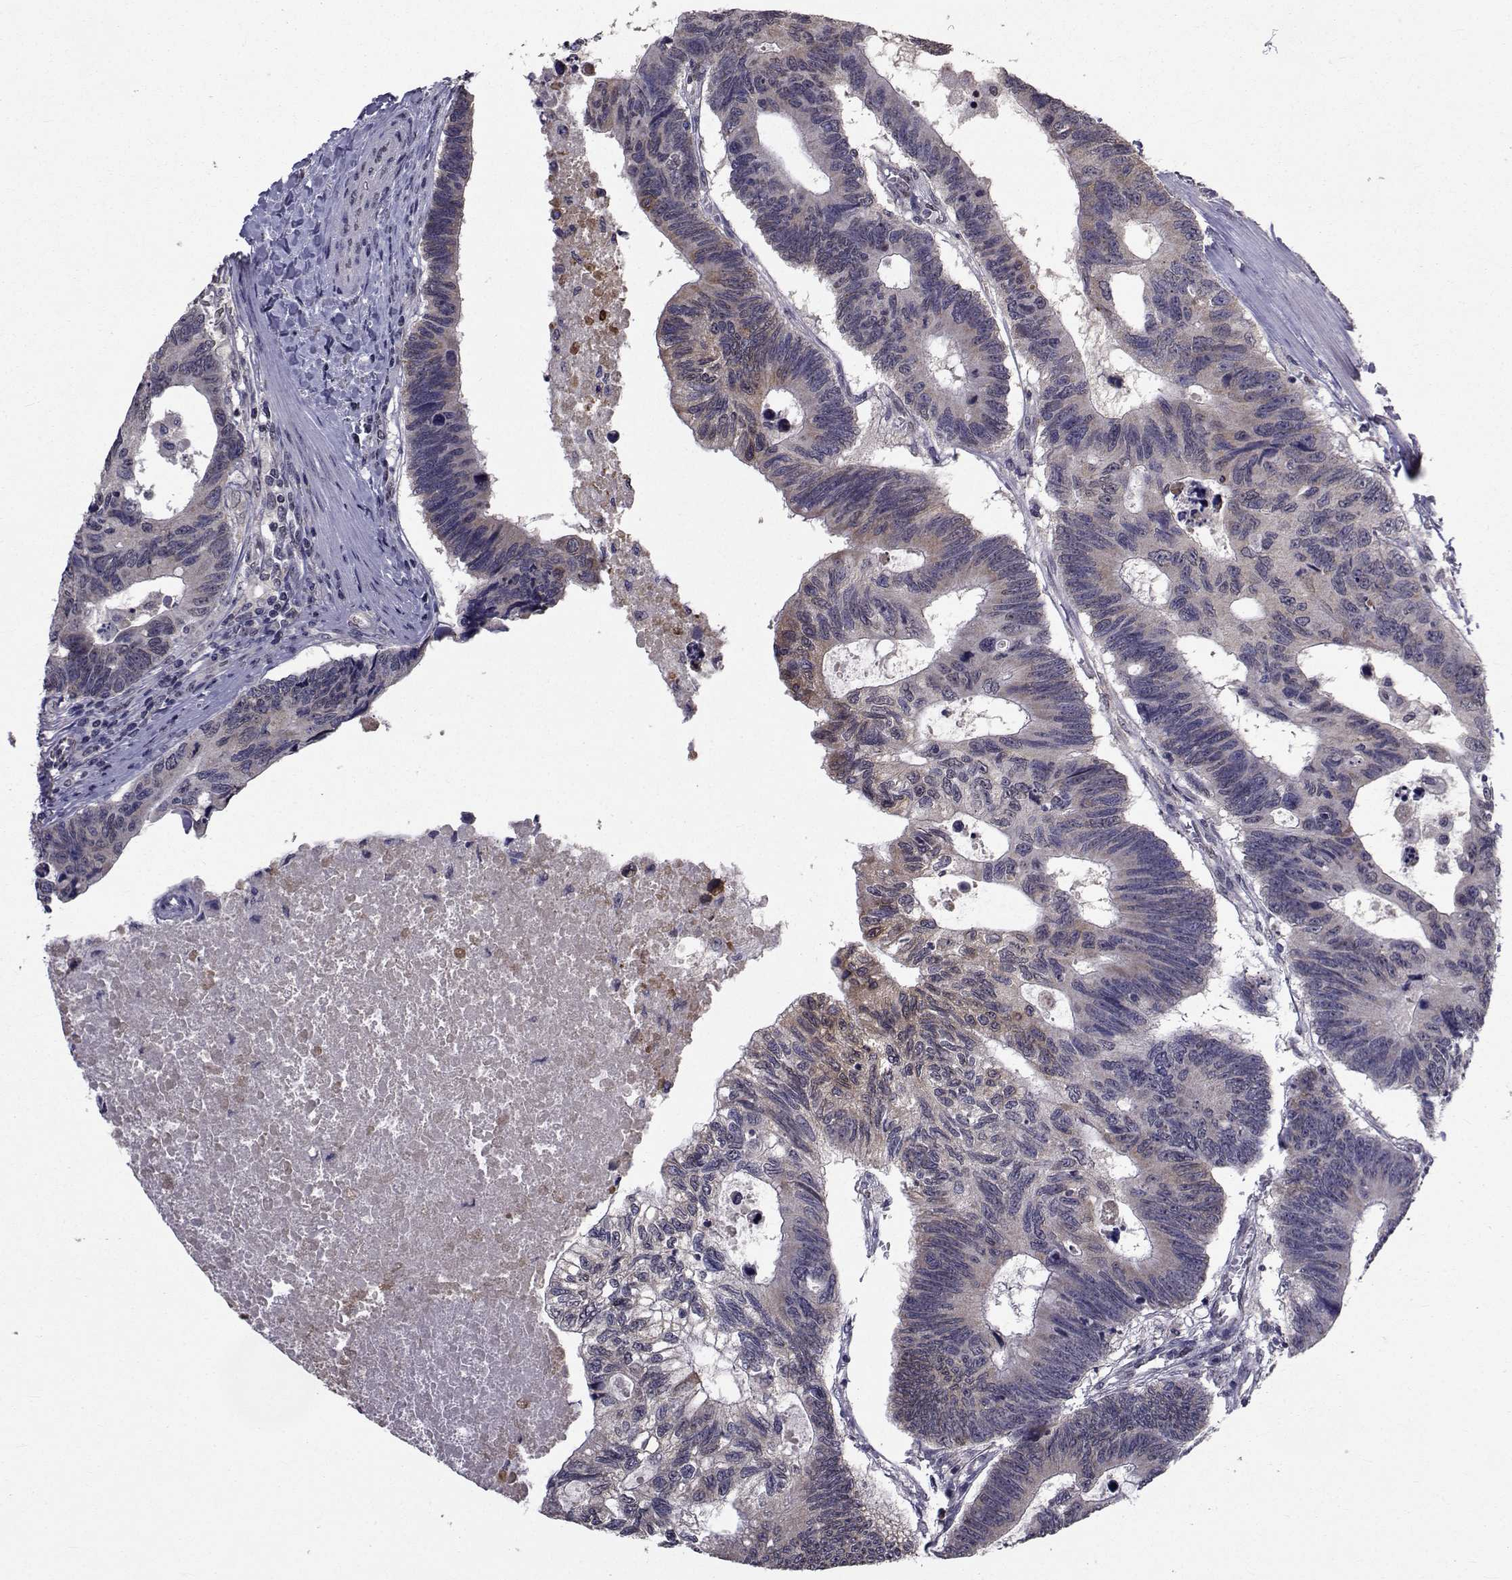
{"staining": {"intensity": "moderate", "quantity": "<25%", "location": "cytoplasmic/membranous"}, "tissue": "colorectal cancer", "cell_type": "Tumor cells", "image_type": "cancer", "snomed": [{"axis": "morphology", "description": "Adenocarcinoma, NOS"}, {"axis": "topography", "description": "Colon"}], "caption": "Human colorectal cancer (adenocarcinoma) stained with a brown dye reveals moderate cytoplasmic/membranous positive expression in approximately <25% of tumor cells.", "gene": "CYP2S1", "patient": {"sex": "female", "age": 77}}